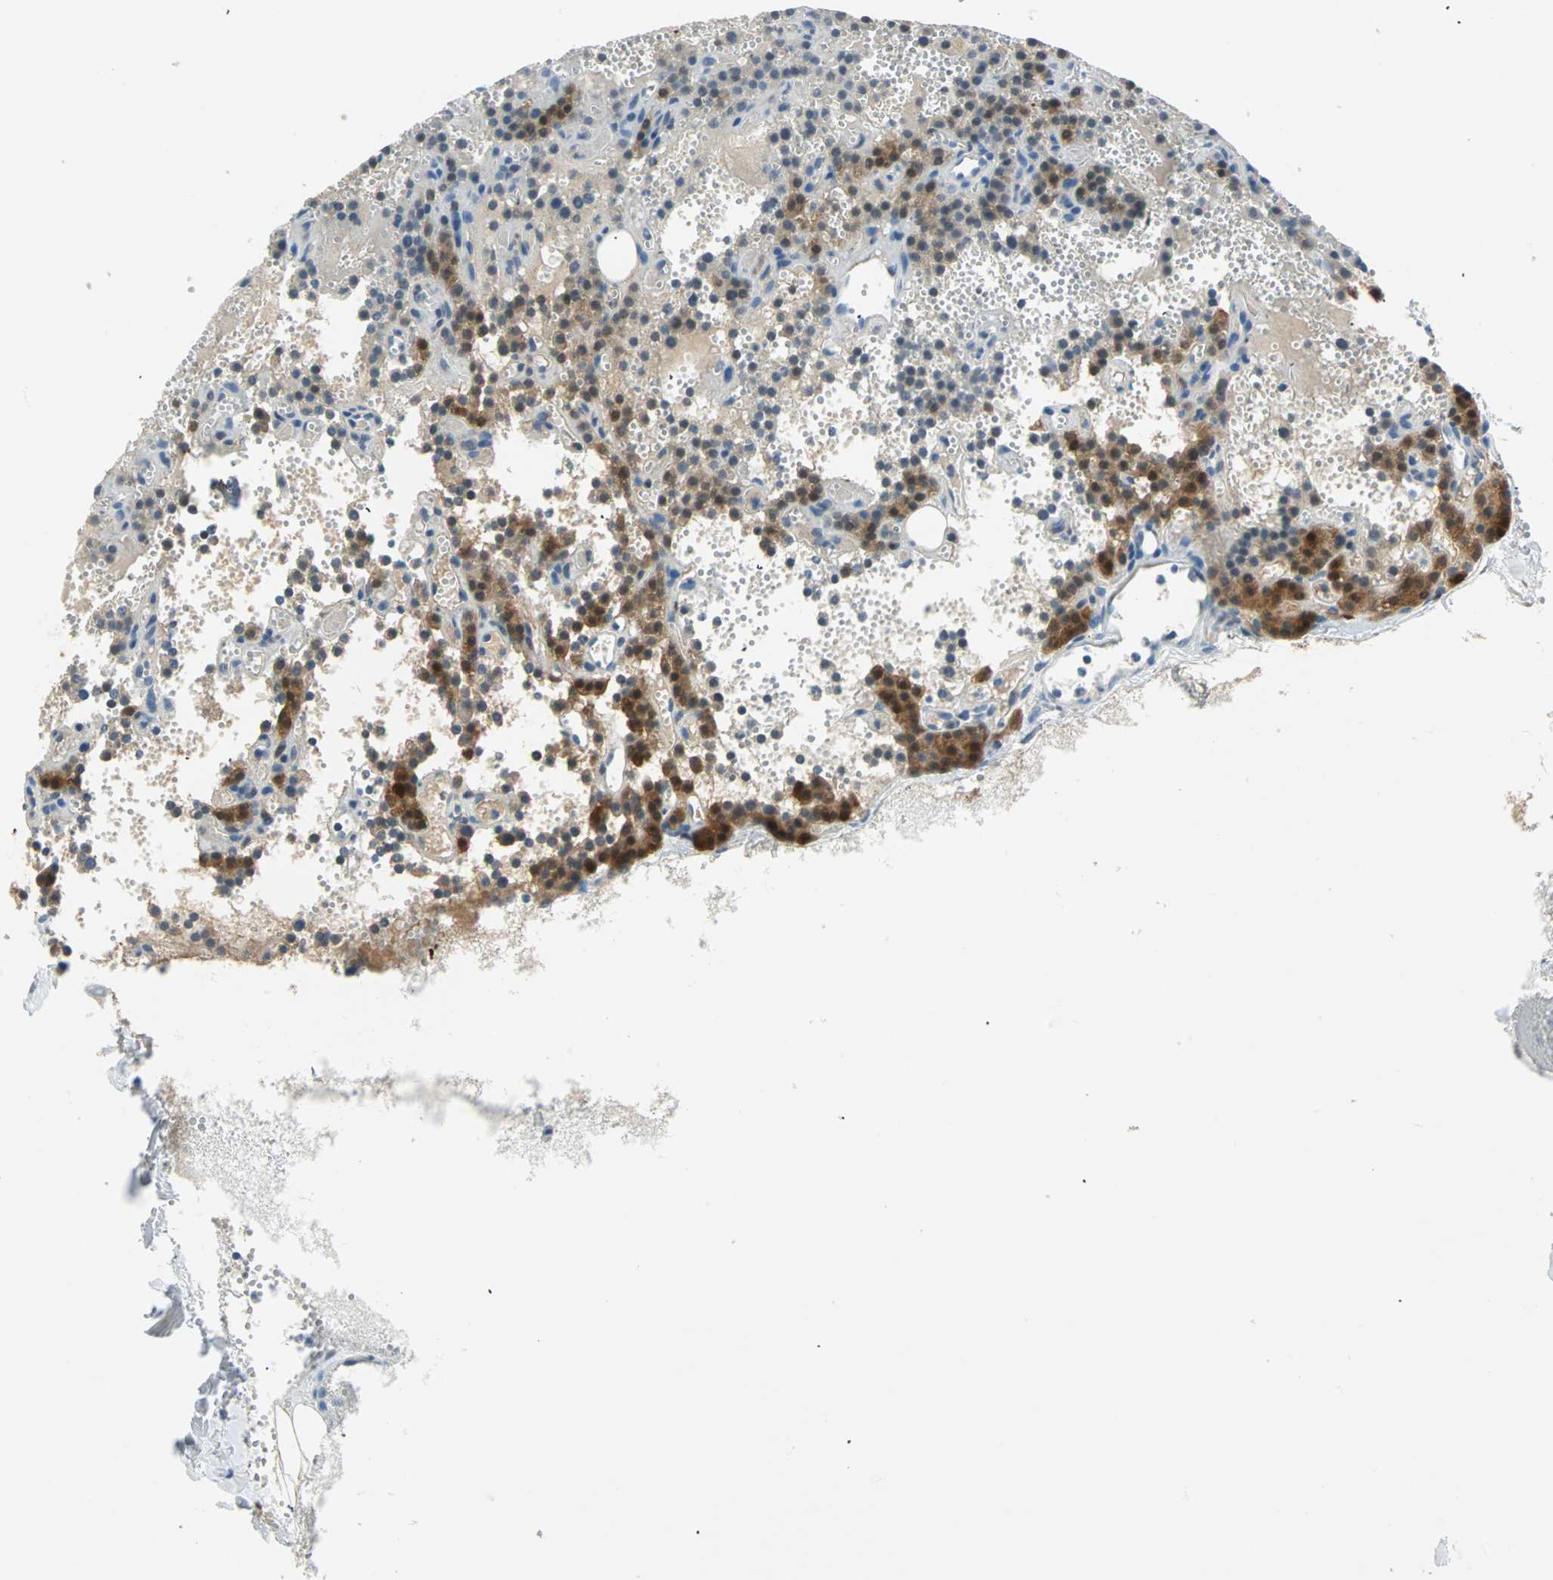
{"staining": {"intensity": "strong", "quantity": "25%-75%", "location": "cytoplasmic/membranous,nuclear"}, "tissue": "parathyroid gland", "cell_type": "Glandular cells", "image_type": "normal", "snomed": [{"axis": "morphology", "description": "Normal tissue, NOS"}, {"axis": "topography", "description": "Parathyroid gland"}], "caption": "This photomicrograph displays benign parathyroid gland stained with IHC to label a protein in brown. The cytoplasmic/membranous,nuclear of glandular cells show strong positivity for the protein. Nuclei are counter-stained blue.", "gene": "ATF6", "patient": {"sex": "male", "age": 25}}